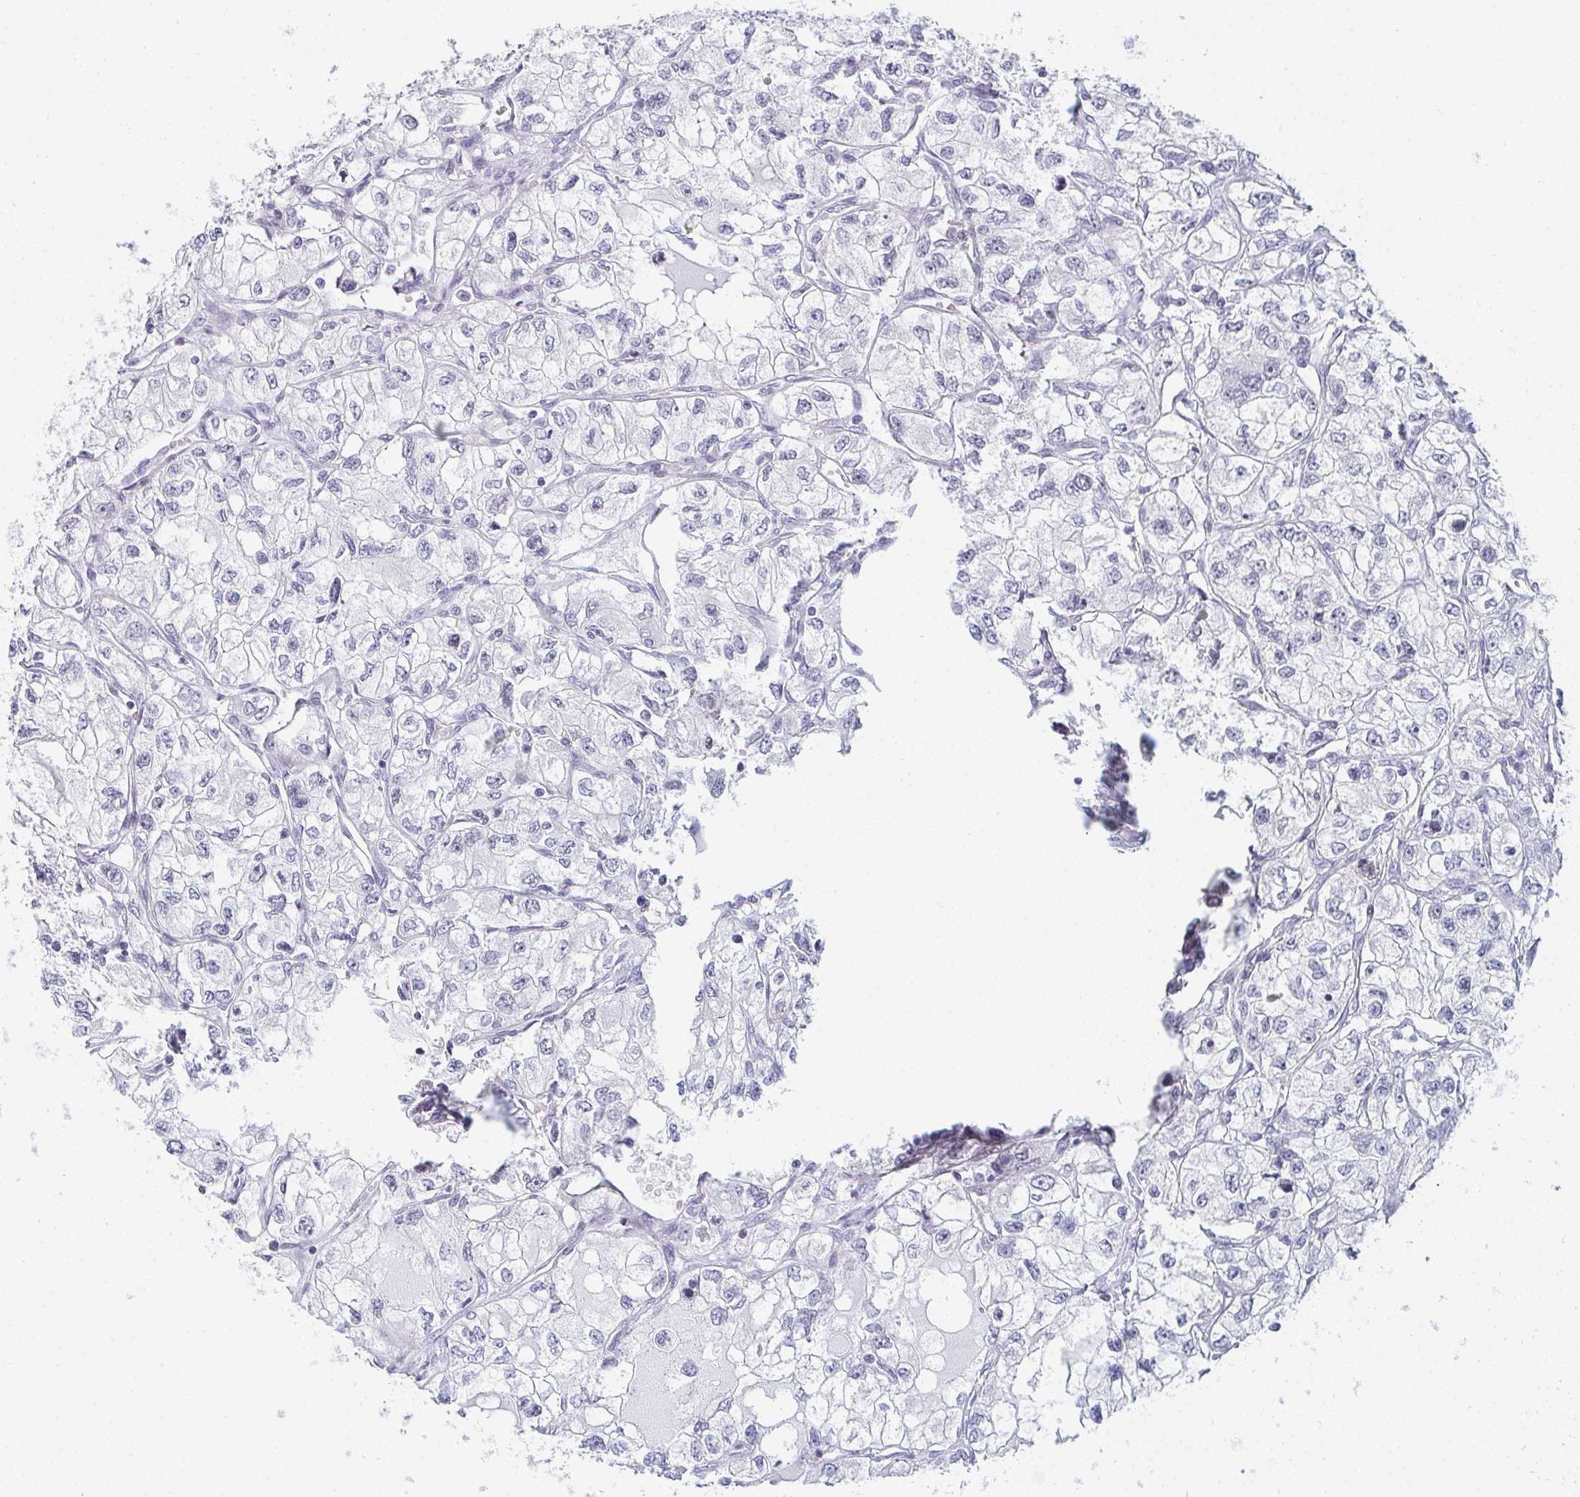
{"staining": {"intensity": "negative", "quantity": "none", "location": "none"}, "tissue": "renal cancer", "cell_type": "Tumor cells", "image_type": "cancer", "snomed": [{"axis": "morphology", "description": "Adenocarcinoma, NOS"}, {"axis": "topography", "description": "Kidney"}], "caption": "This is a image of immunohistochemistry (IHC) staining of renal cancer (adenocarcinoma), which shows no staining in tumor cells.", "gene": "PYCR3", "patient": {"sex": "female", "age": 59}}